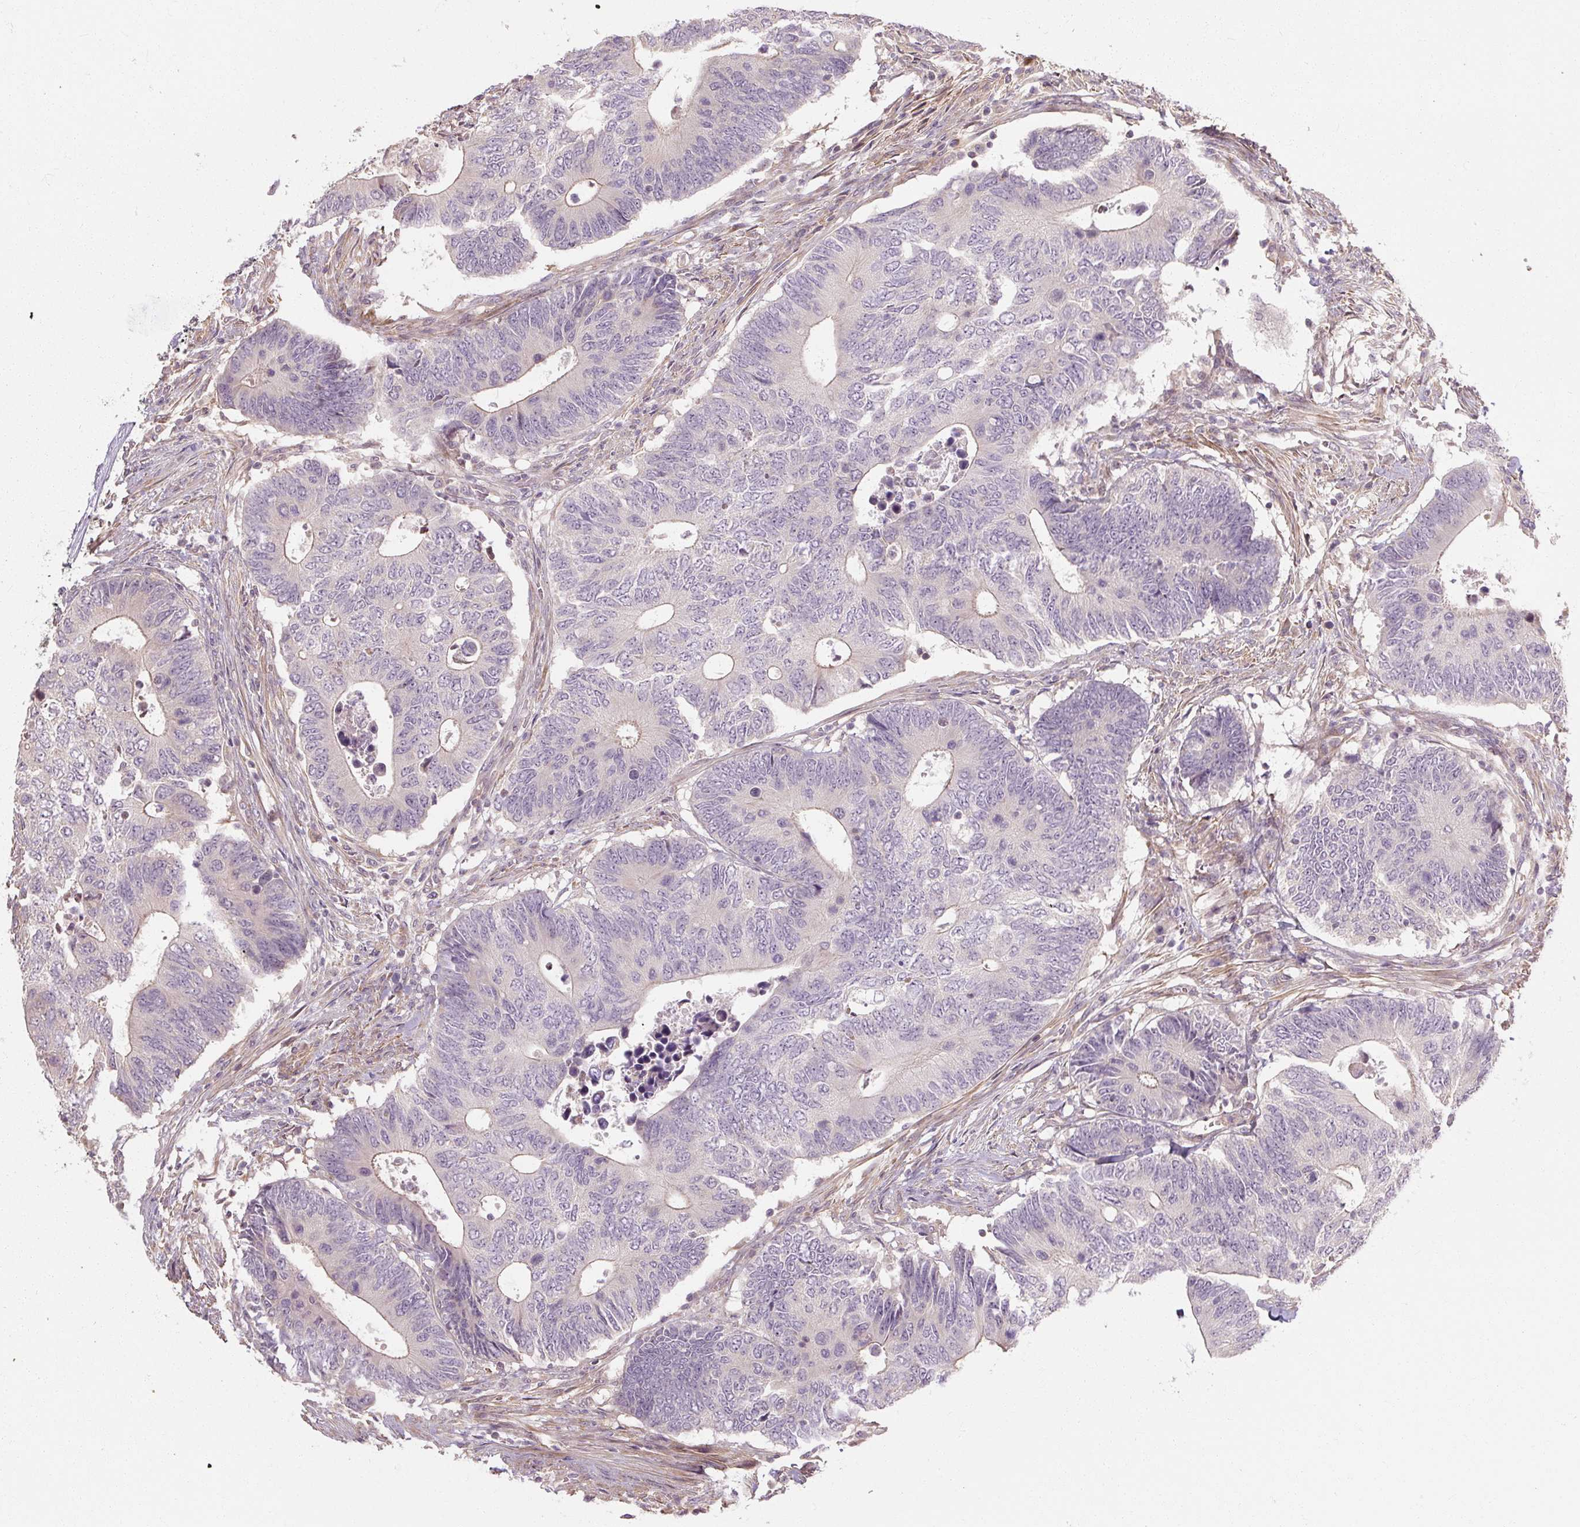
{"staining": {"intensity": "weak", "quantity": "<25%", "location": "cytoplasmic/membranous"}, "tissue": "colorectal cancer", "cell_type": "Tumor cells", "image_type": "cancer", "snomed": [{"axis": "morphology", "description": "Adenocarcinoma, NOS"}, {"axis": "topography", "description": "Colon"}], "caption": "Immunohistochemistry (IHC) histopathology image of colorectal cancer (adenocarcinoma) stained for a protein (brown), which exhibits no expression in tumor cells.", "gene": "RB1CC1", "patient": {"sex": "male", "age": 87}}